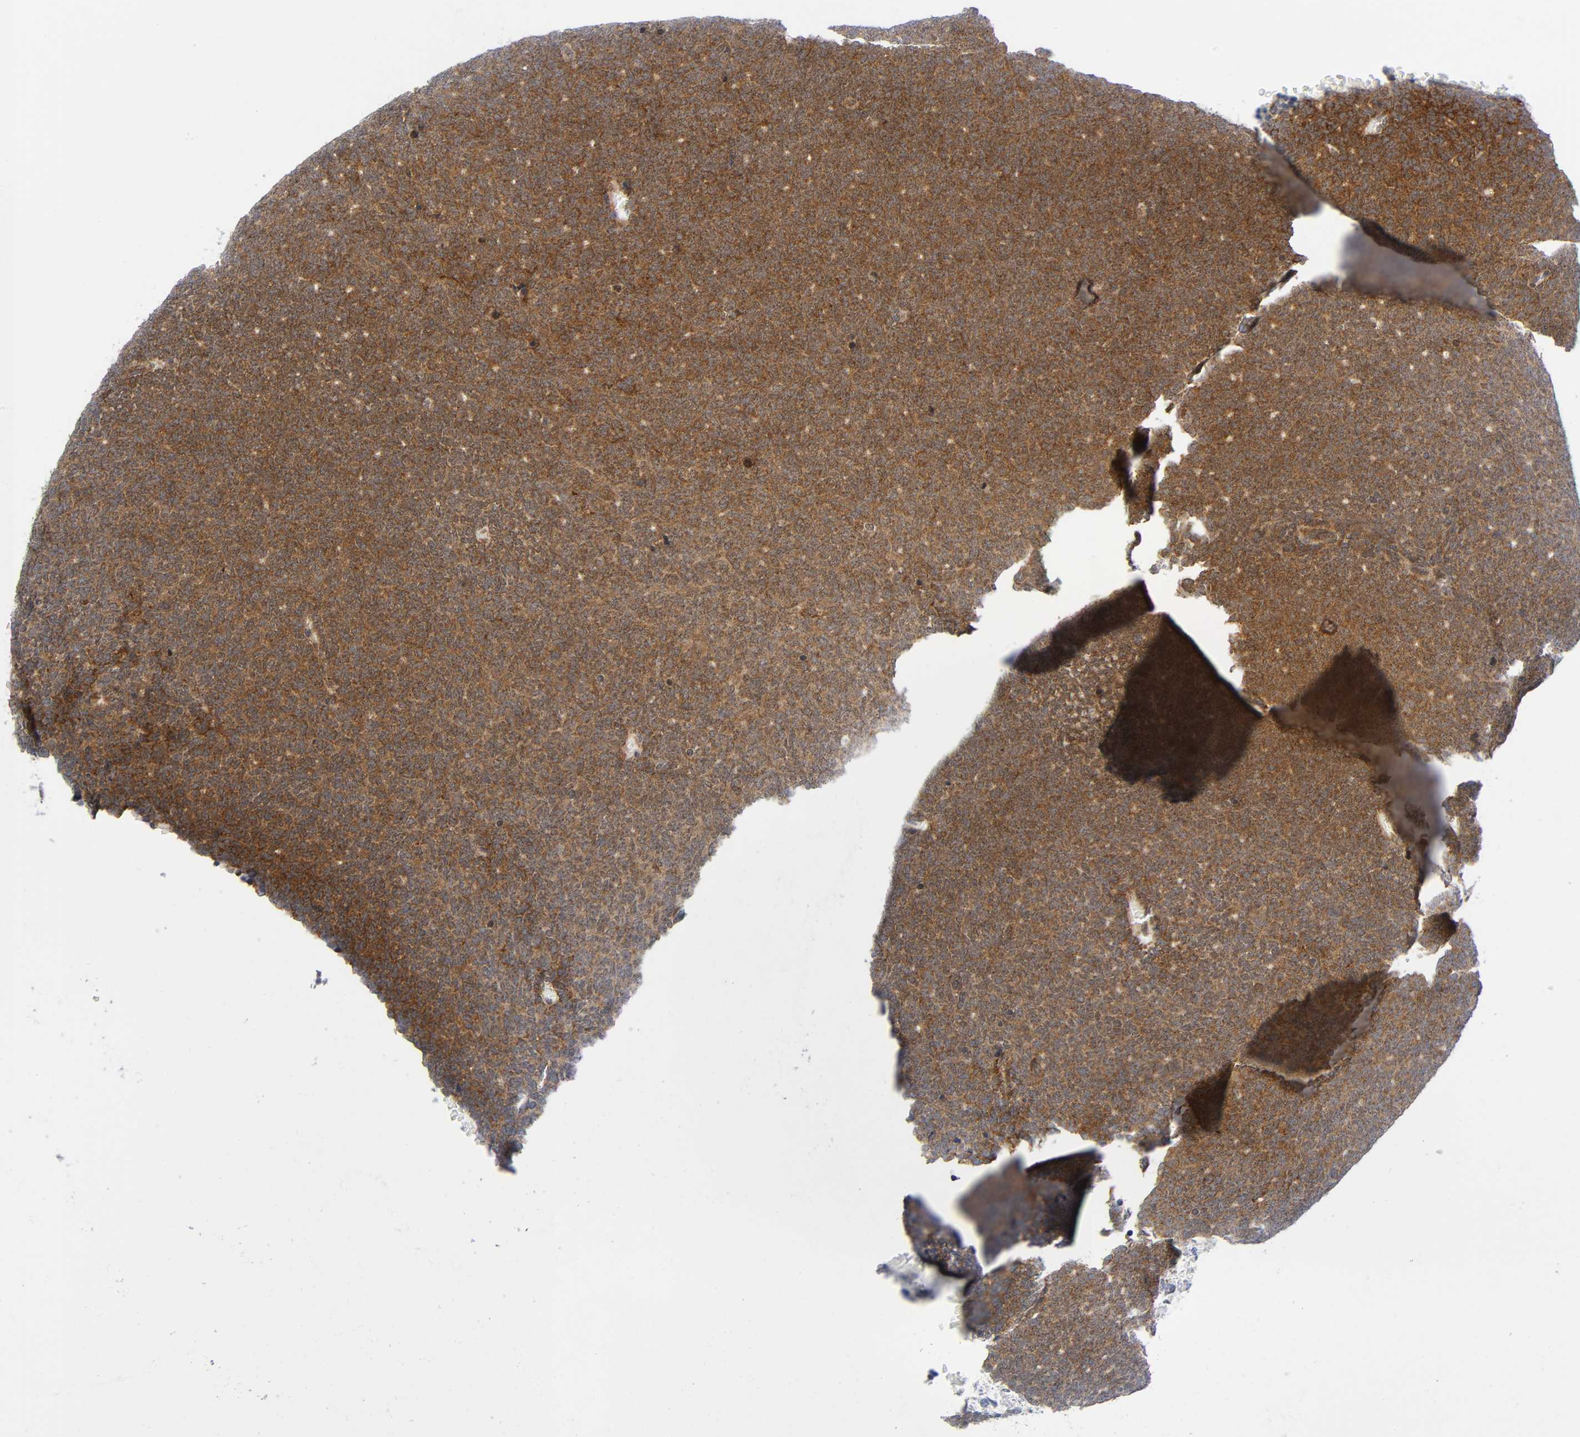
{"staining": {"intensity": "moderate", "quantity": ">75%", "location": "cytoplasmic/membranous"}, "tissue": "renal cancer", "cell_type": "Tumor cells", "image_type": "cancer", "snomed": [{"axis": "morphology", "description": "Neoplasm, malignant, NOS"}, {"axis": "topography", "description": "Kidney"}], "caption": "Tumor cells show moderate cytoplasmic/membranous staining in about >75% of cells in renal cancer.", "gene": "EIF5", "patient": {"sex": "male", "age": 28}}